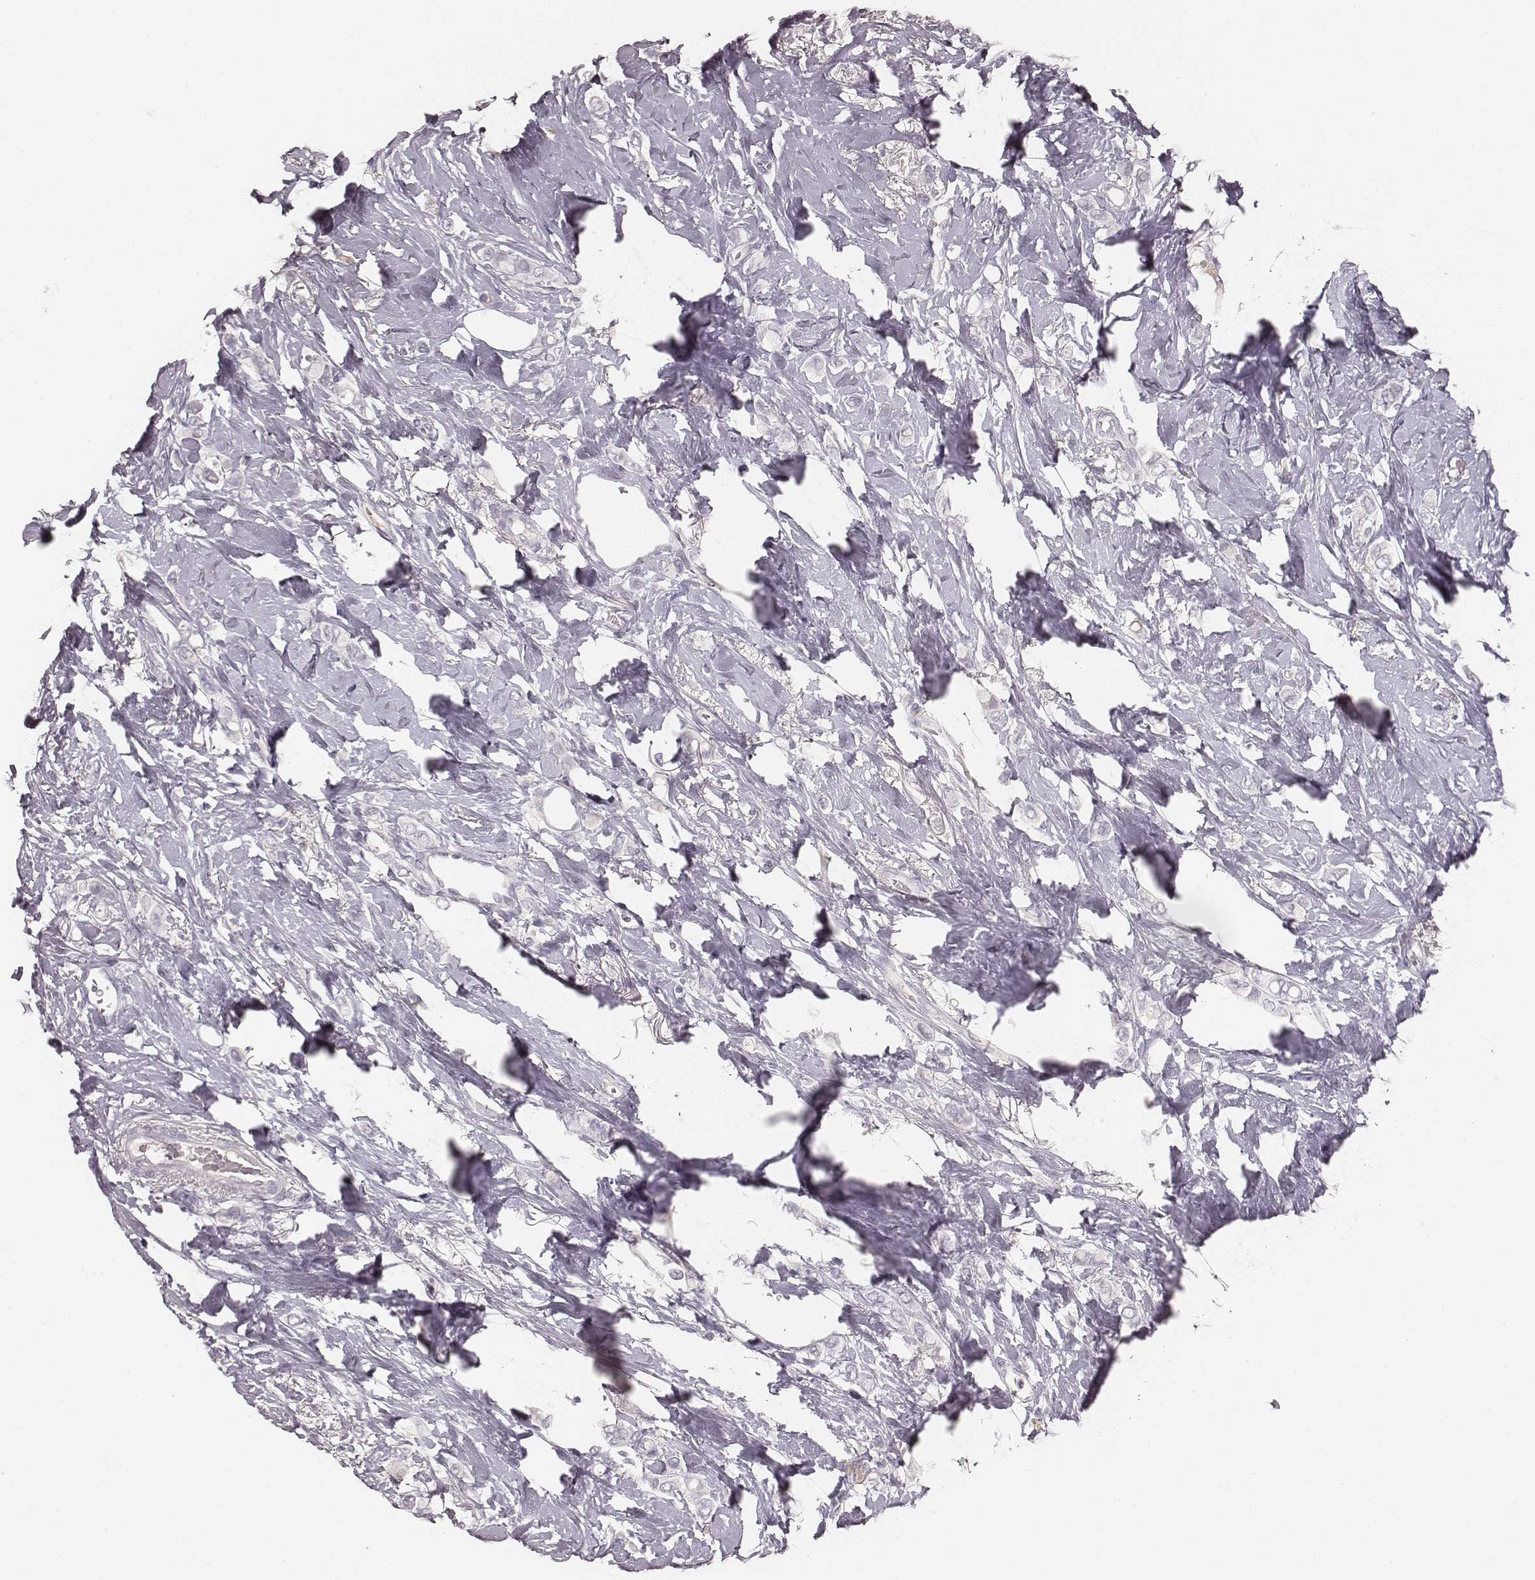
{"staining": {"intensity": "negative", "quantity": "none", "location": "none"}, "tissue": "breast cancer", "cell_type": "Tumor cells", "image_type": "cancer", "snomed": [{"axis": "morphology", "description": "Lobular carcinoma"}, {"axis": "topography", "description": "Breast"}], "caption": "The IHC photomicrograph has no significant staining in tumor cells of breast lobular carcinoma tissue.", "gene": "LY6K", "patient": {"sex": "female", "age": 66}}